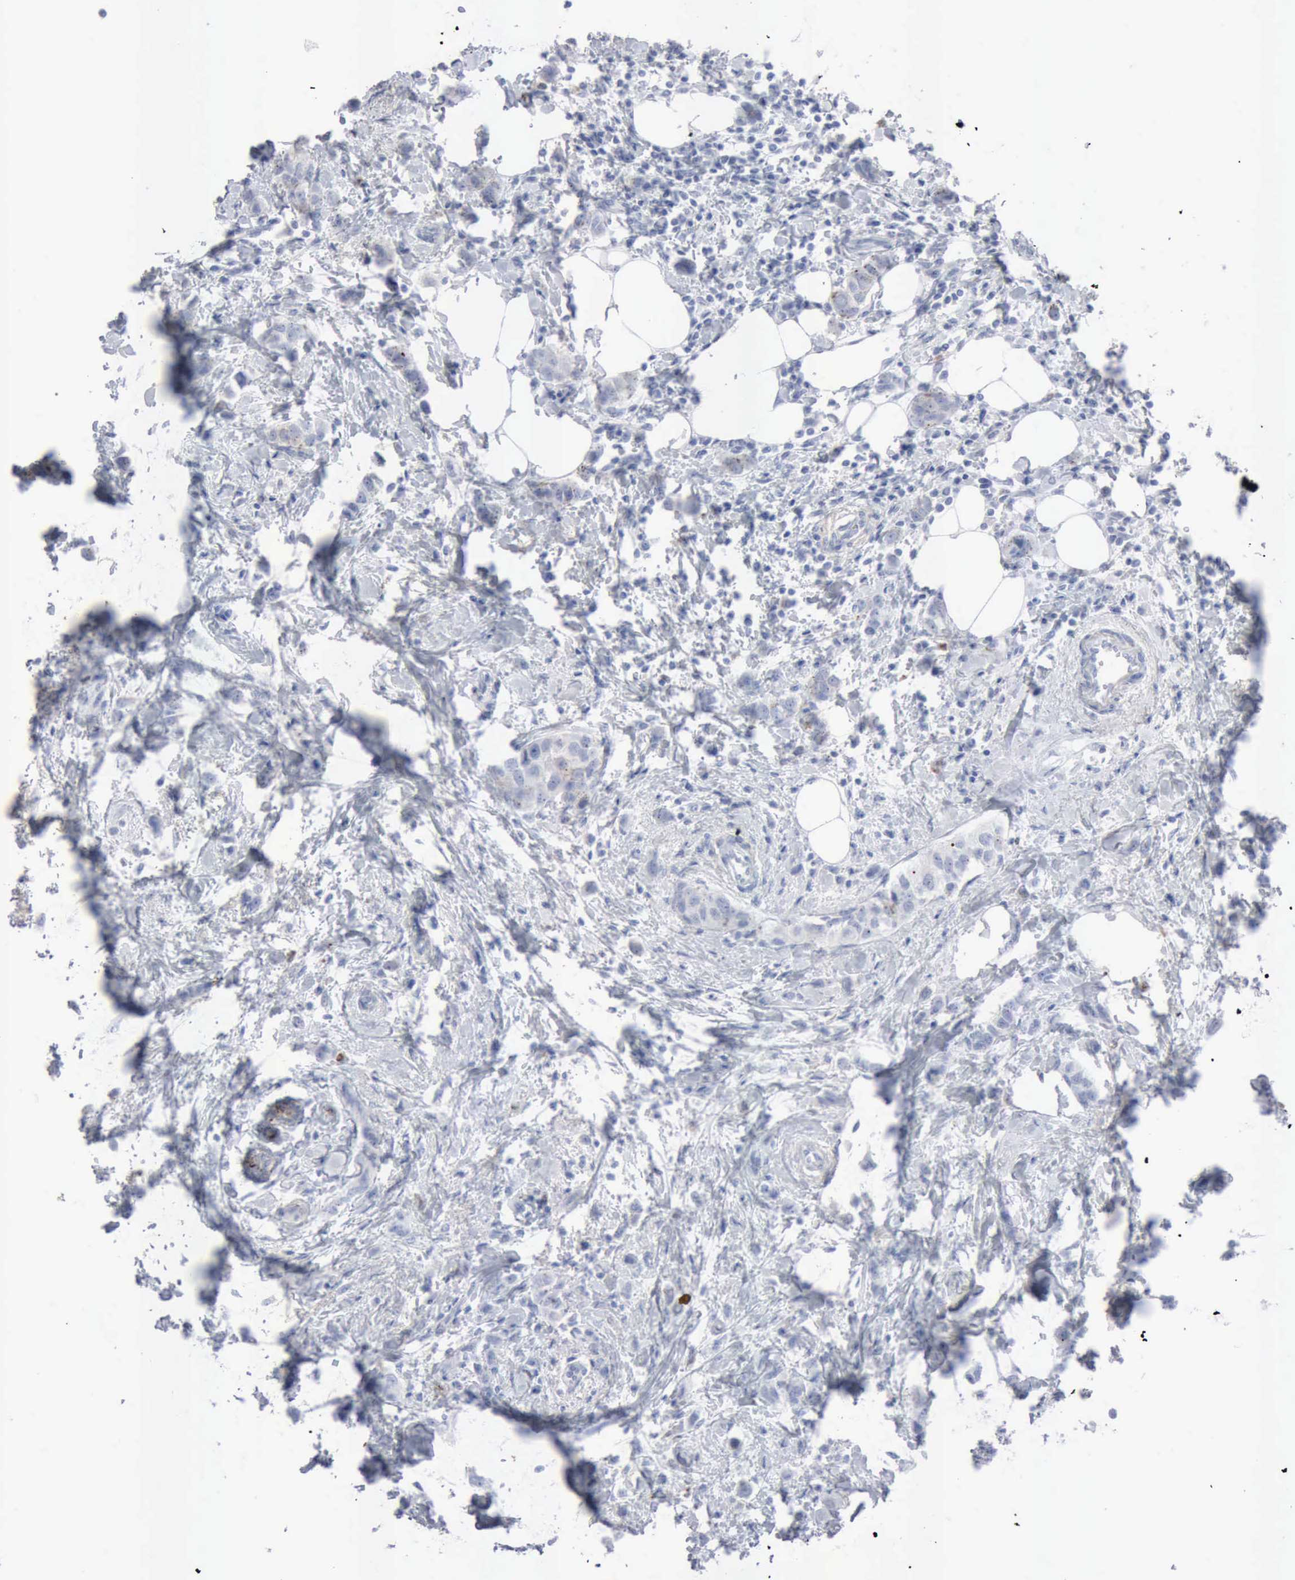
{"staining": {"intensity": "weak", "quantity": "<25%", "location": "cytoplasmic/membranous"}, "tissue": "breast cancer", "cell_type": "Tumor cells", "image_type": "cancer", "snomed": [{"axis": "morphology", "description": "Normal tissue, NOS"}, {"axis": "morphology", "description": "Duct carcinoma"}, {"axis": "topography", "description": "Breast"}], "caption": "This photomicrograph is of invasive ductal carcinoma (breast) stained with immunohistochemistry (IHC) to label a protein in brown with the nuclei are counter-stained blue. There is no positivity in tumor cells. (Brightfield microscopy of DAB (3,3'-diaminobenzidine) immunohistochemistry (IHC) at high magnification).", "gene": "GLA", "patient": {"sex": "female", "age": 50}}